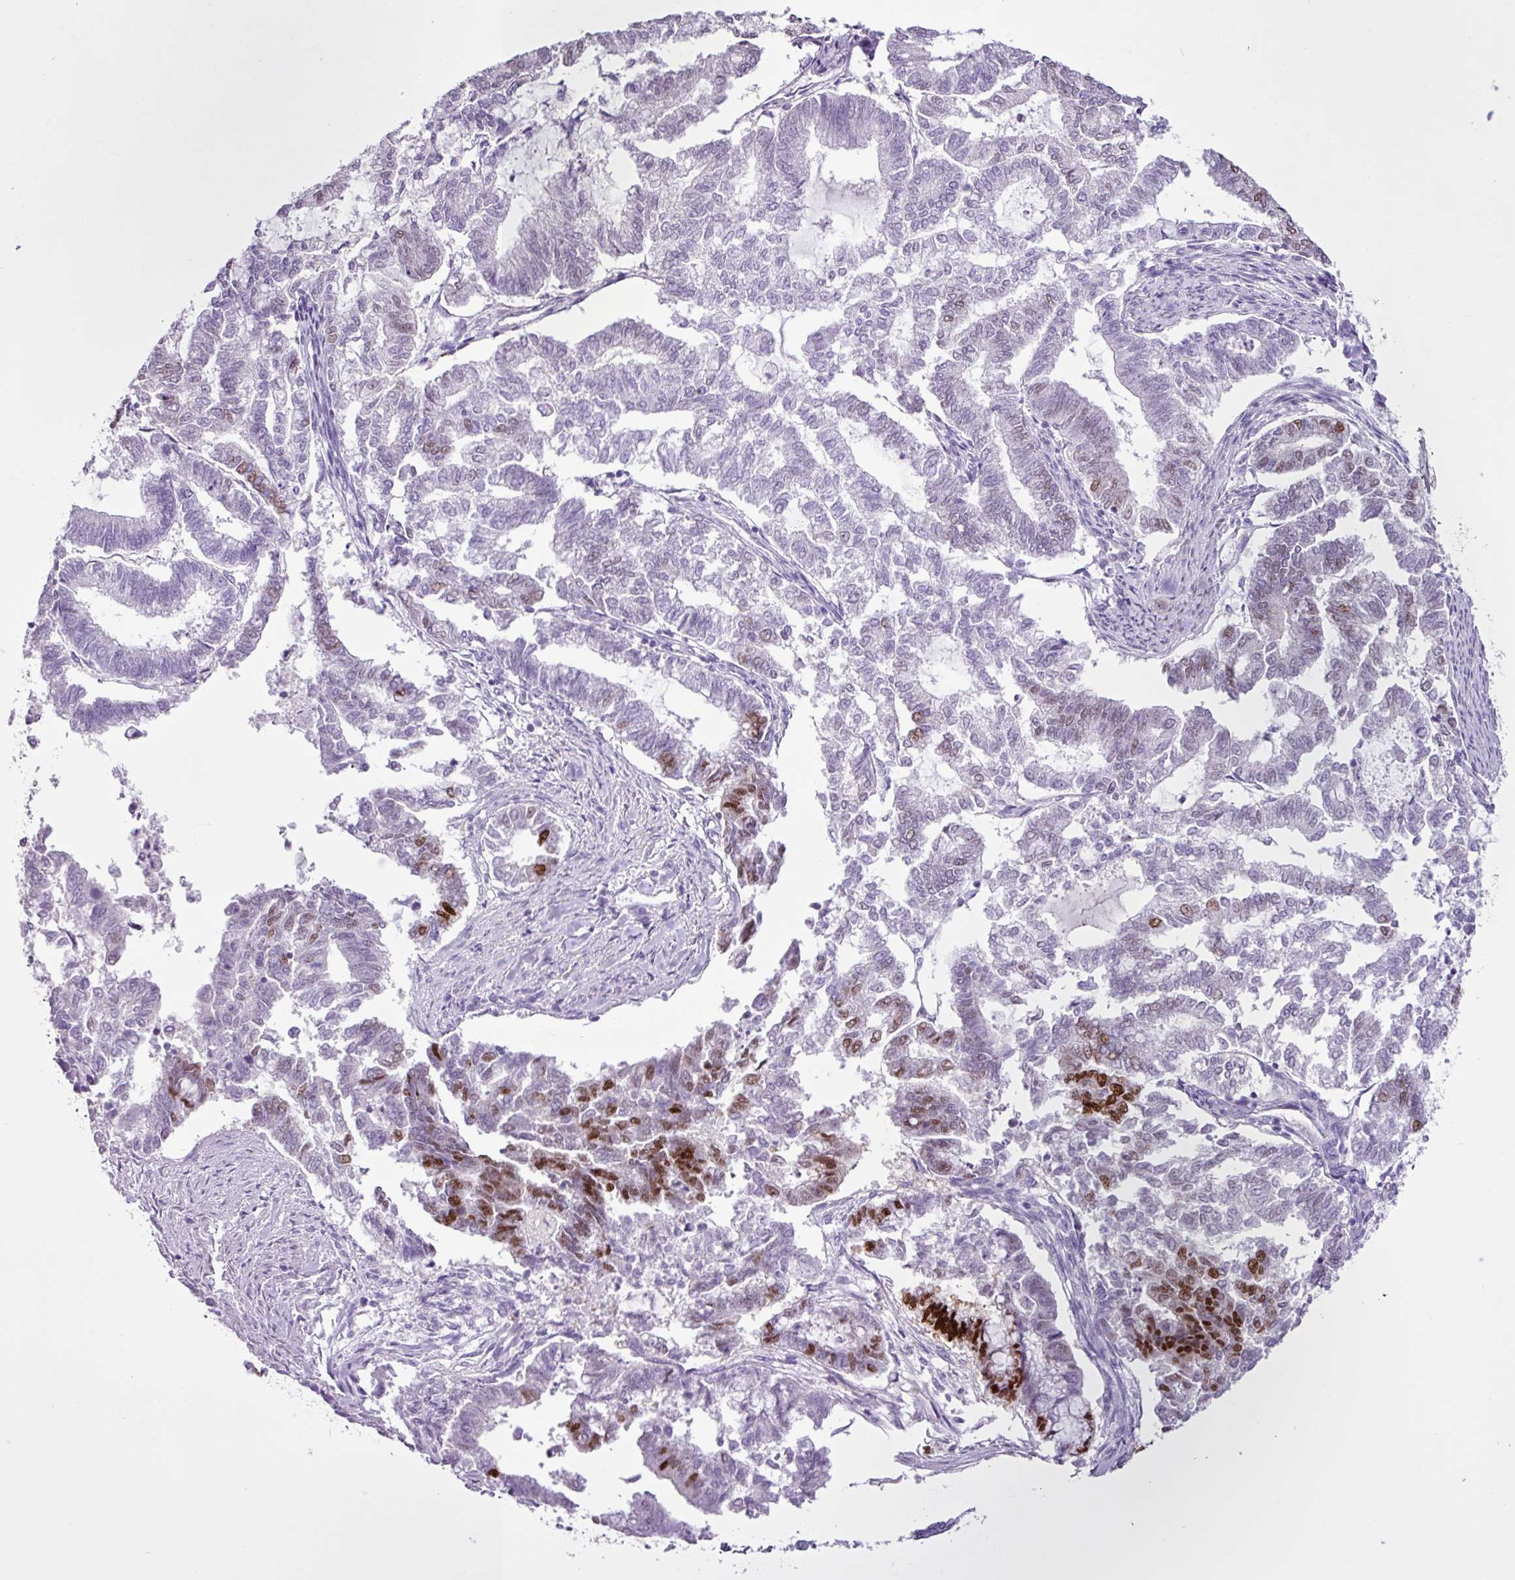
{"staining": {"intensity": "moderate", "quantity": "<25%", "location": "nuclear"}, "tissue": "endometrial cancer", "cell_type": "Tumor cells", "image_type": "cancer", "snomed": [{"axis": "morphology", "description": "Adenocarcinoma, NOS"}, {"axis": "topography", "description": "Endometrium"}], "caption": "A photomicrograph of endometrial adenocarcinoma stained for a protein reveals moderate nuclear brown staining in tumor cells. Nuclei are stained in blue.", "gene": "PGR", "patient": {"sex": "female", "age": 79}}